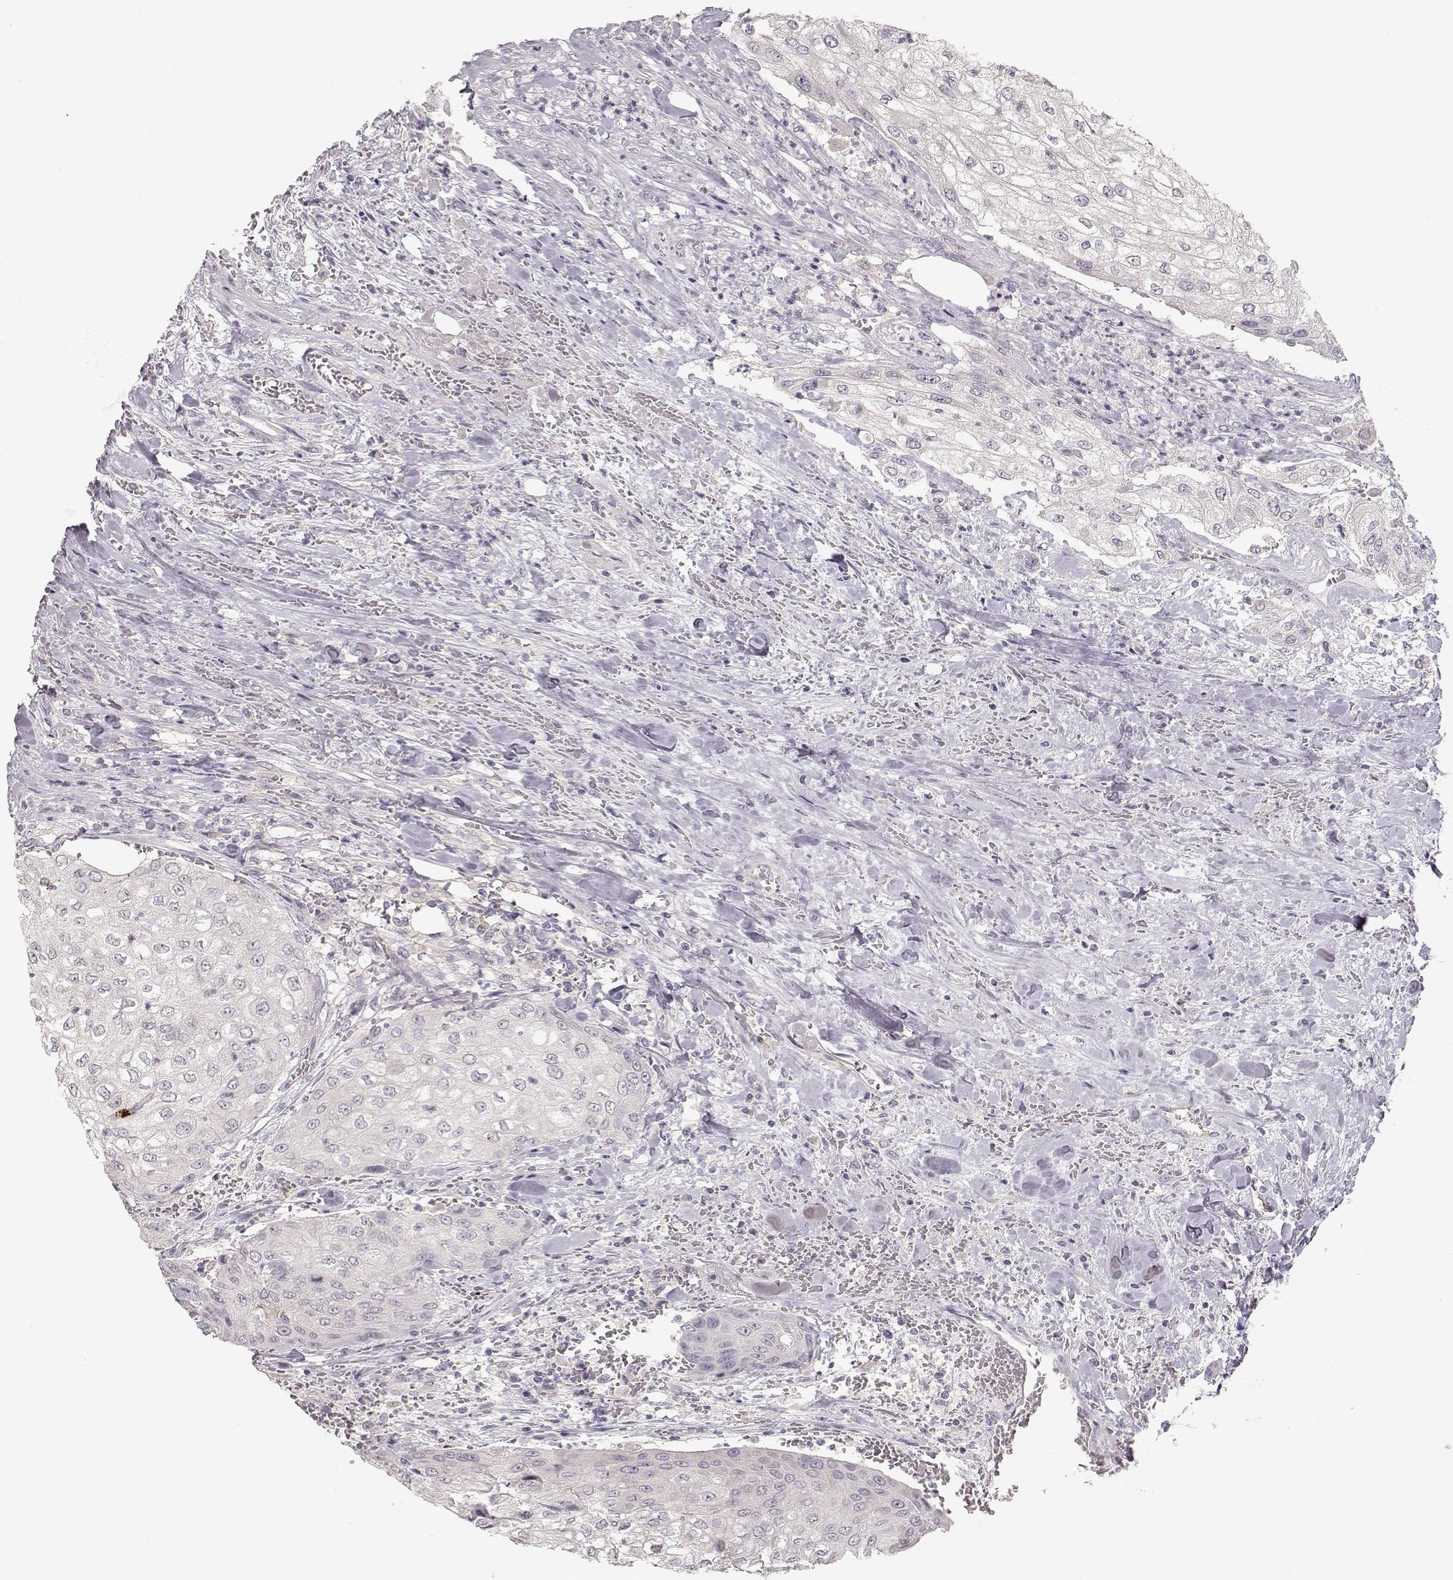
{"staining": {"intensity": "negative", "quantity": "none", "location": "none"}, "tissue": "urothelial cancer", "cell_type": "Tumor cells", "image_type": "cancer", "snomed": [{"axis": "morphology", "description": "Urothelial carcinoma, High grade"}, {"axis": "topography", "description": "Urinary bladder"}], "caption": "Tumor cells are negative for protein expression in human urothelial carcinoma (high-grade).", "gene": "ARHGAP8", "patient": {"sex": "male", "age": 62}}